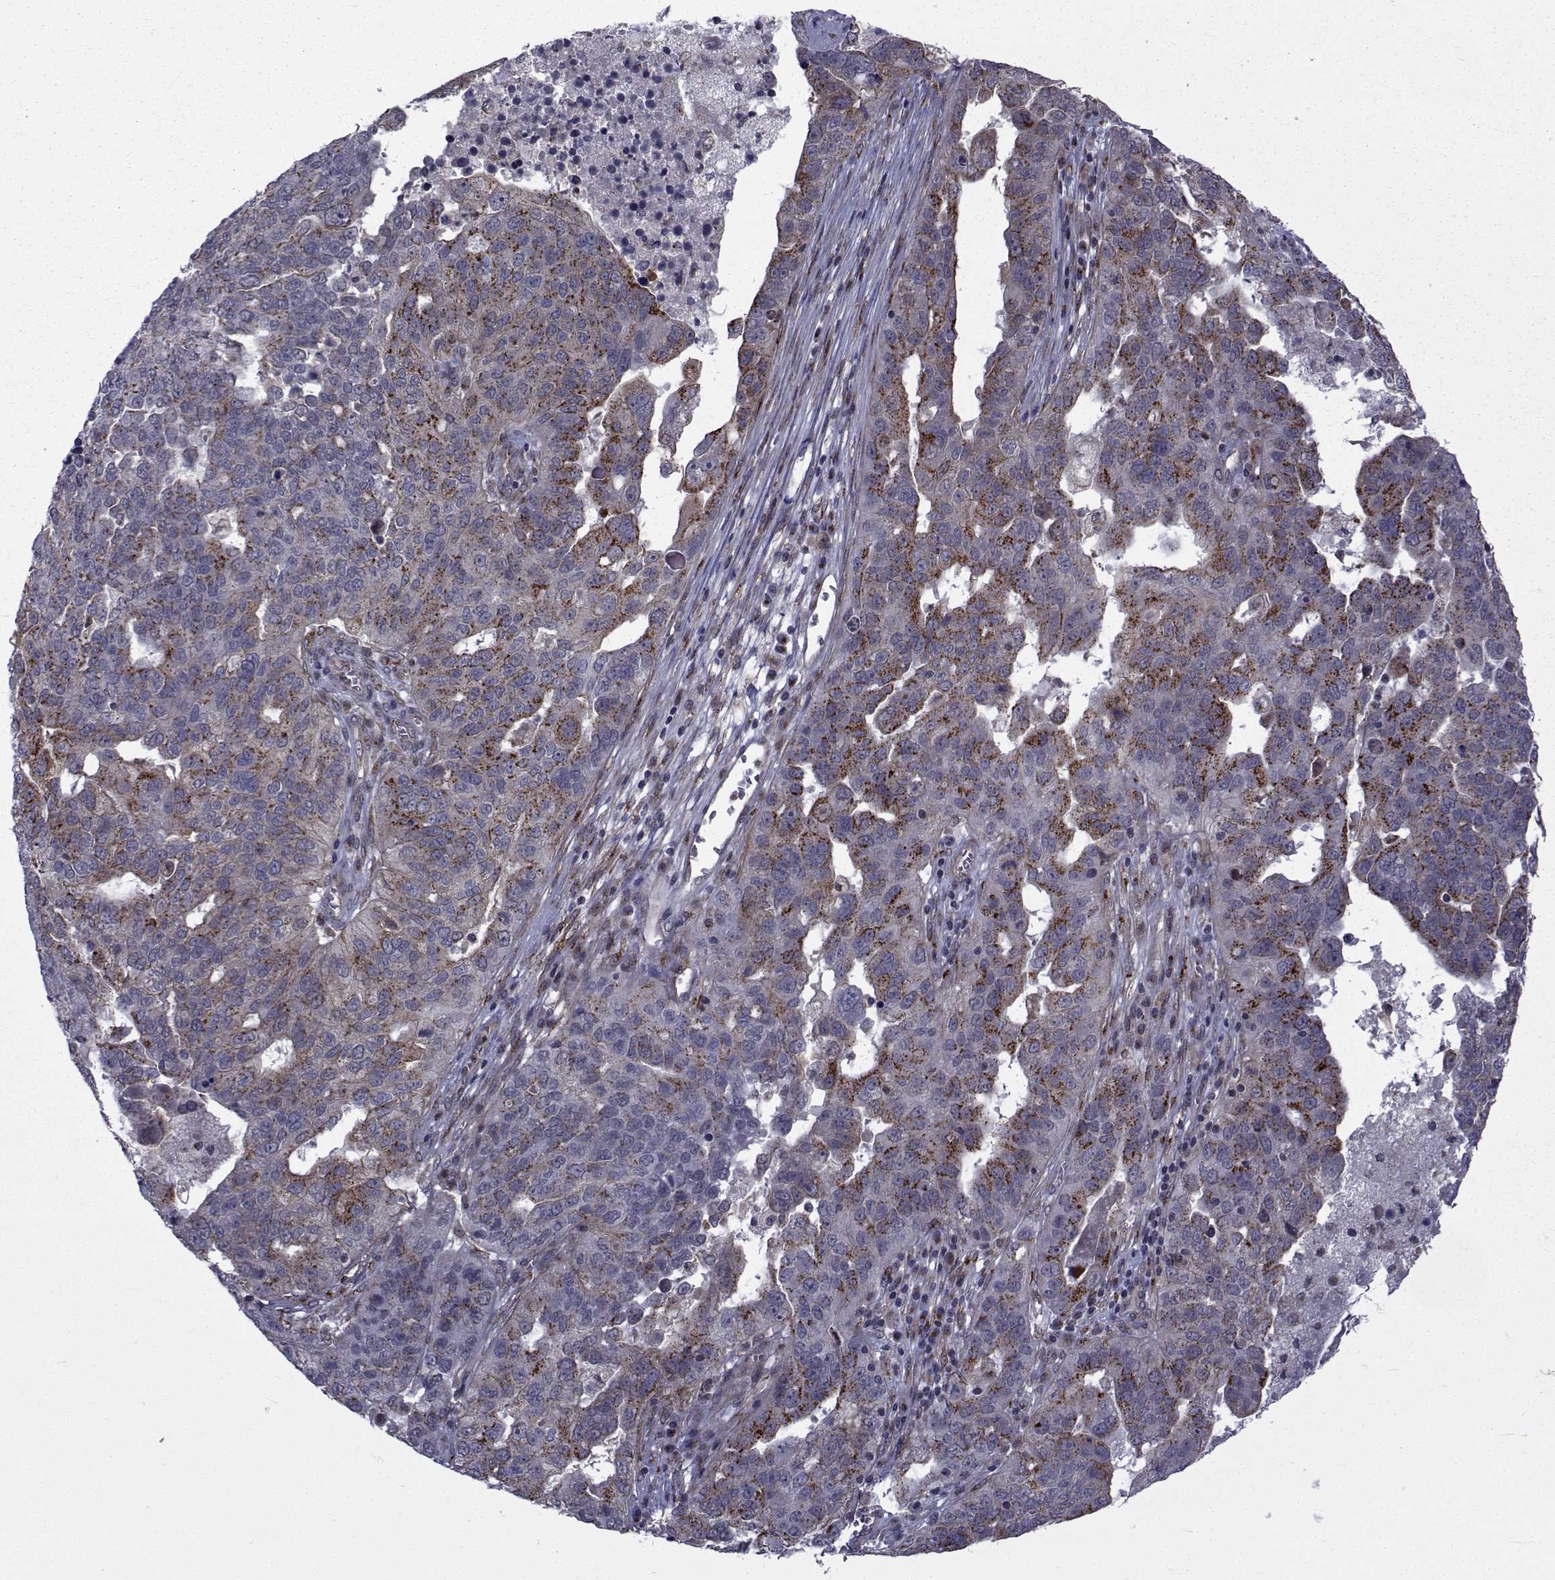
{"staining": {"intensity": "strong", "quantity": "25%-75%", "location": "cytoplasmic/membranous"}, "tissue": "ovarian cancer", "cell_type": "Tumor cells", "image_type": "cancer", "snomed": [{"axis": "morphology", "description": "Carcinoma, endometroid"}, {"axis": "topography", "description": "Soft tissue"}, {"axis": "topography", "description": "Ovary"}], "caption": "The image demonstrates immunohistochemical staining of ovarian cancer (endometroid carcinoma). There is strong cytoplasmic/membranous expression is present in about 25%-75% of tumor cells. Using DAB (brown) and hematoxylin (blue) stains, captured at high magnification using brightfield microscopy.", "gene": "ATP6V1C2", "patient": {"sex": "female", "age": 52}}